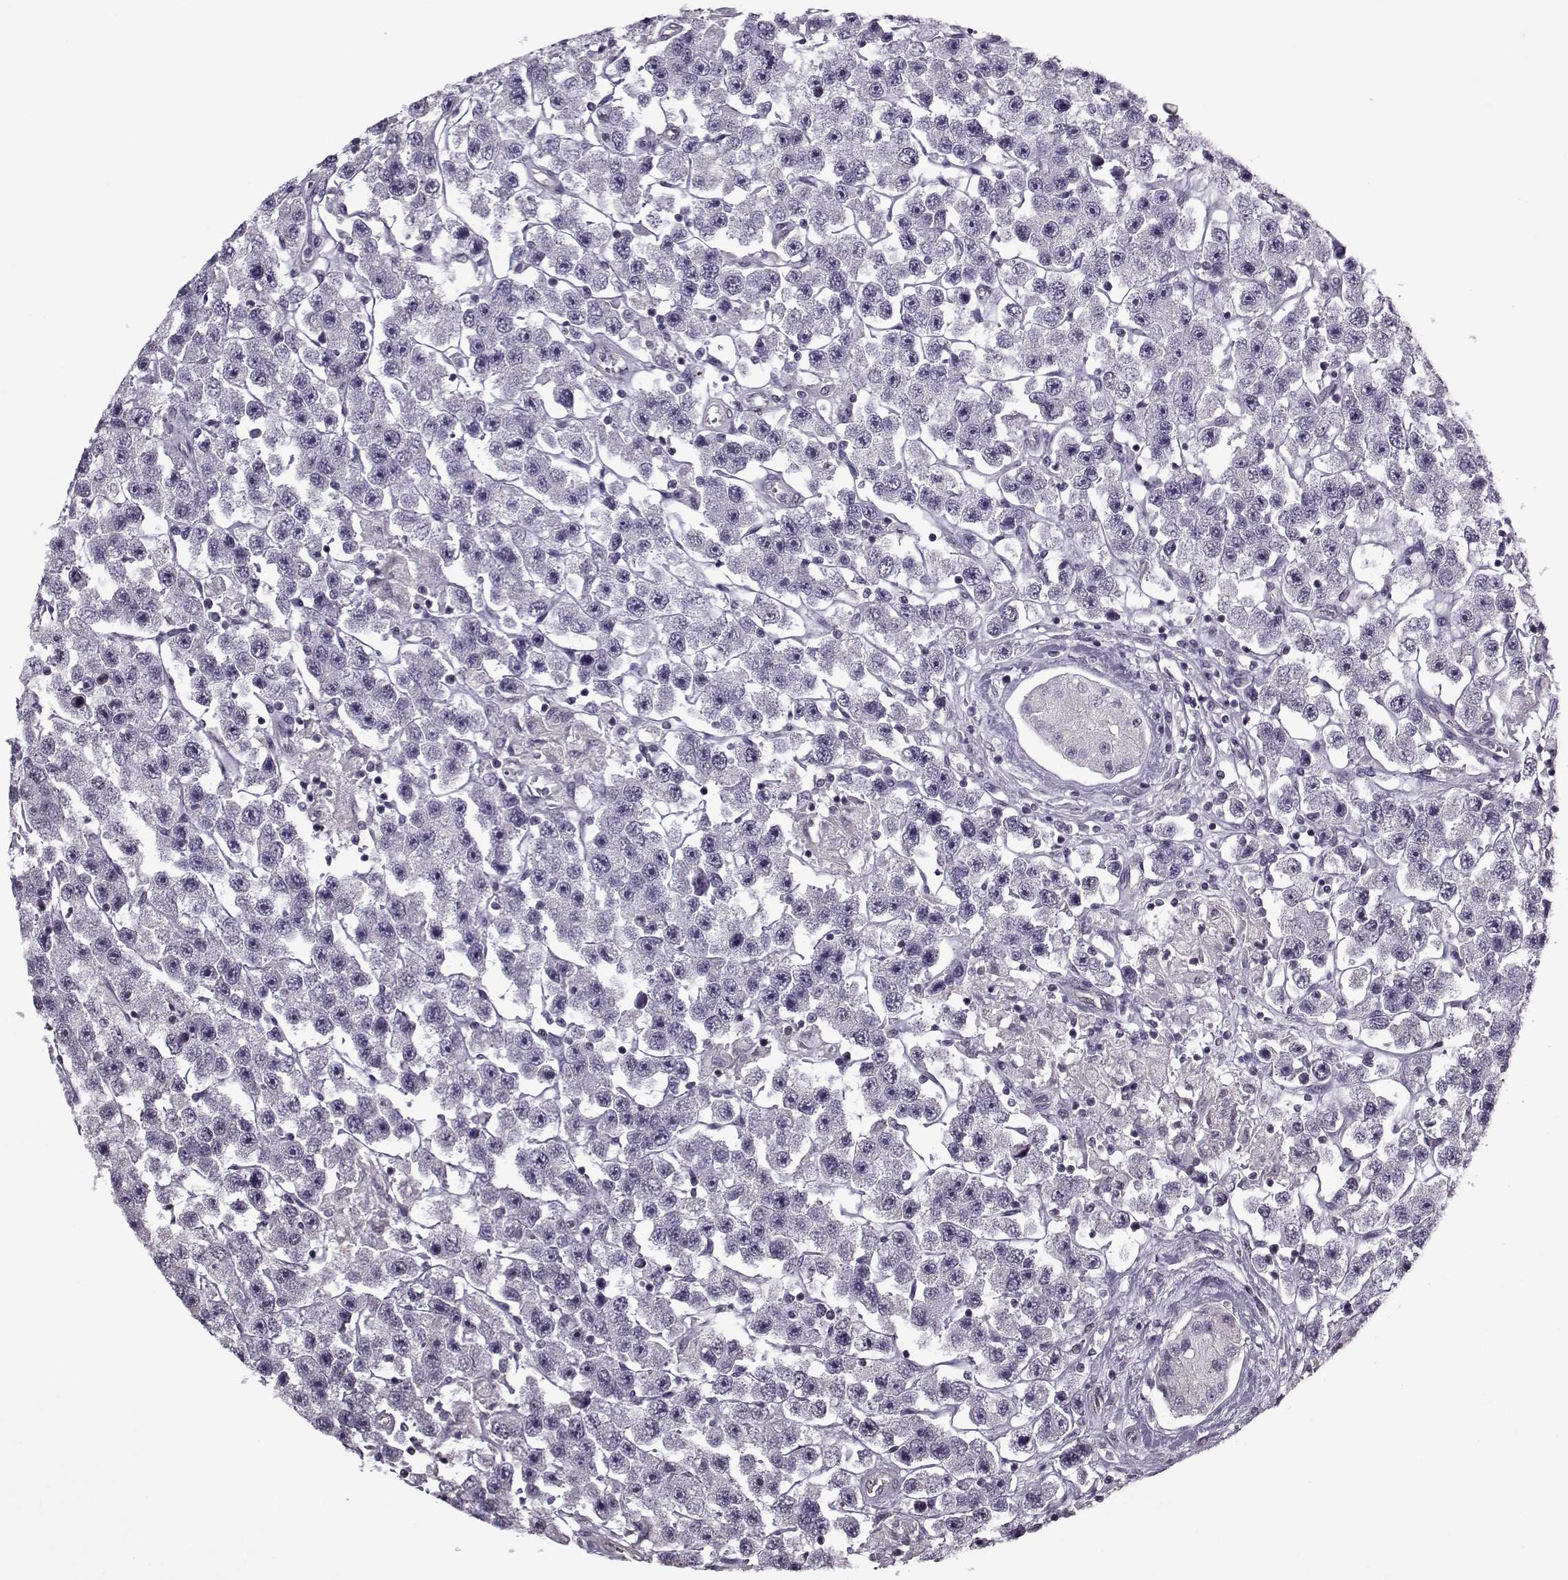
{"staining": {"intensity": "negative", "quantity": "none", "location": "none"}, "tissue": "testis cancer", "cell_type": "Tumor cells", "image_type": "cancer", "snomed": [{"axis": "morphology", "description": "Seminoma, NOS"}, {"axis": "topography", "description": "Testis"}], "caption": "Immunohistochemistry histopathology image of human testis seminoma stained for a protein (brown), which shows no staining in tumor cells.", "gene": "KRT9", "patient": {"sex": "male", "age": 45}}